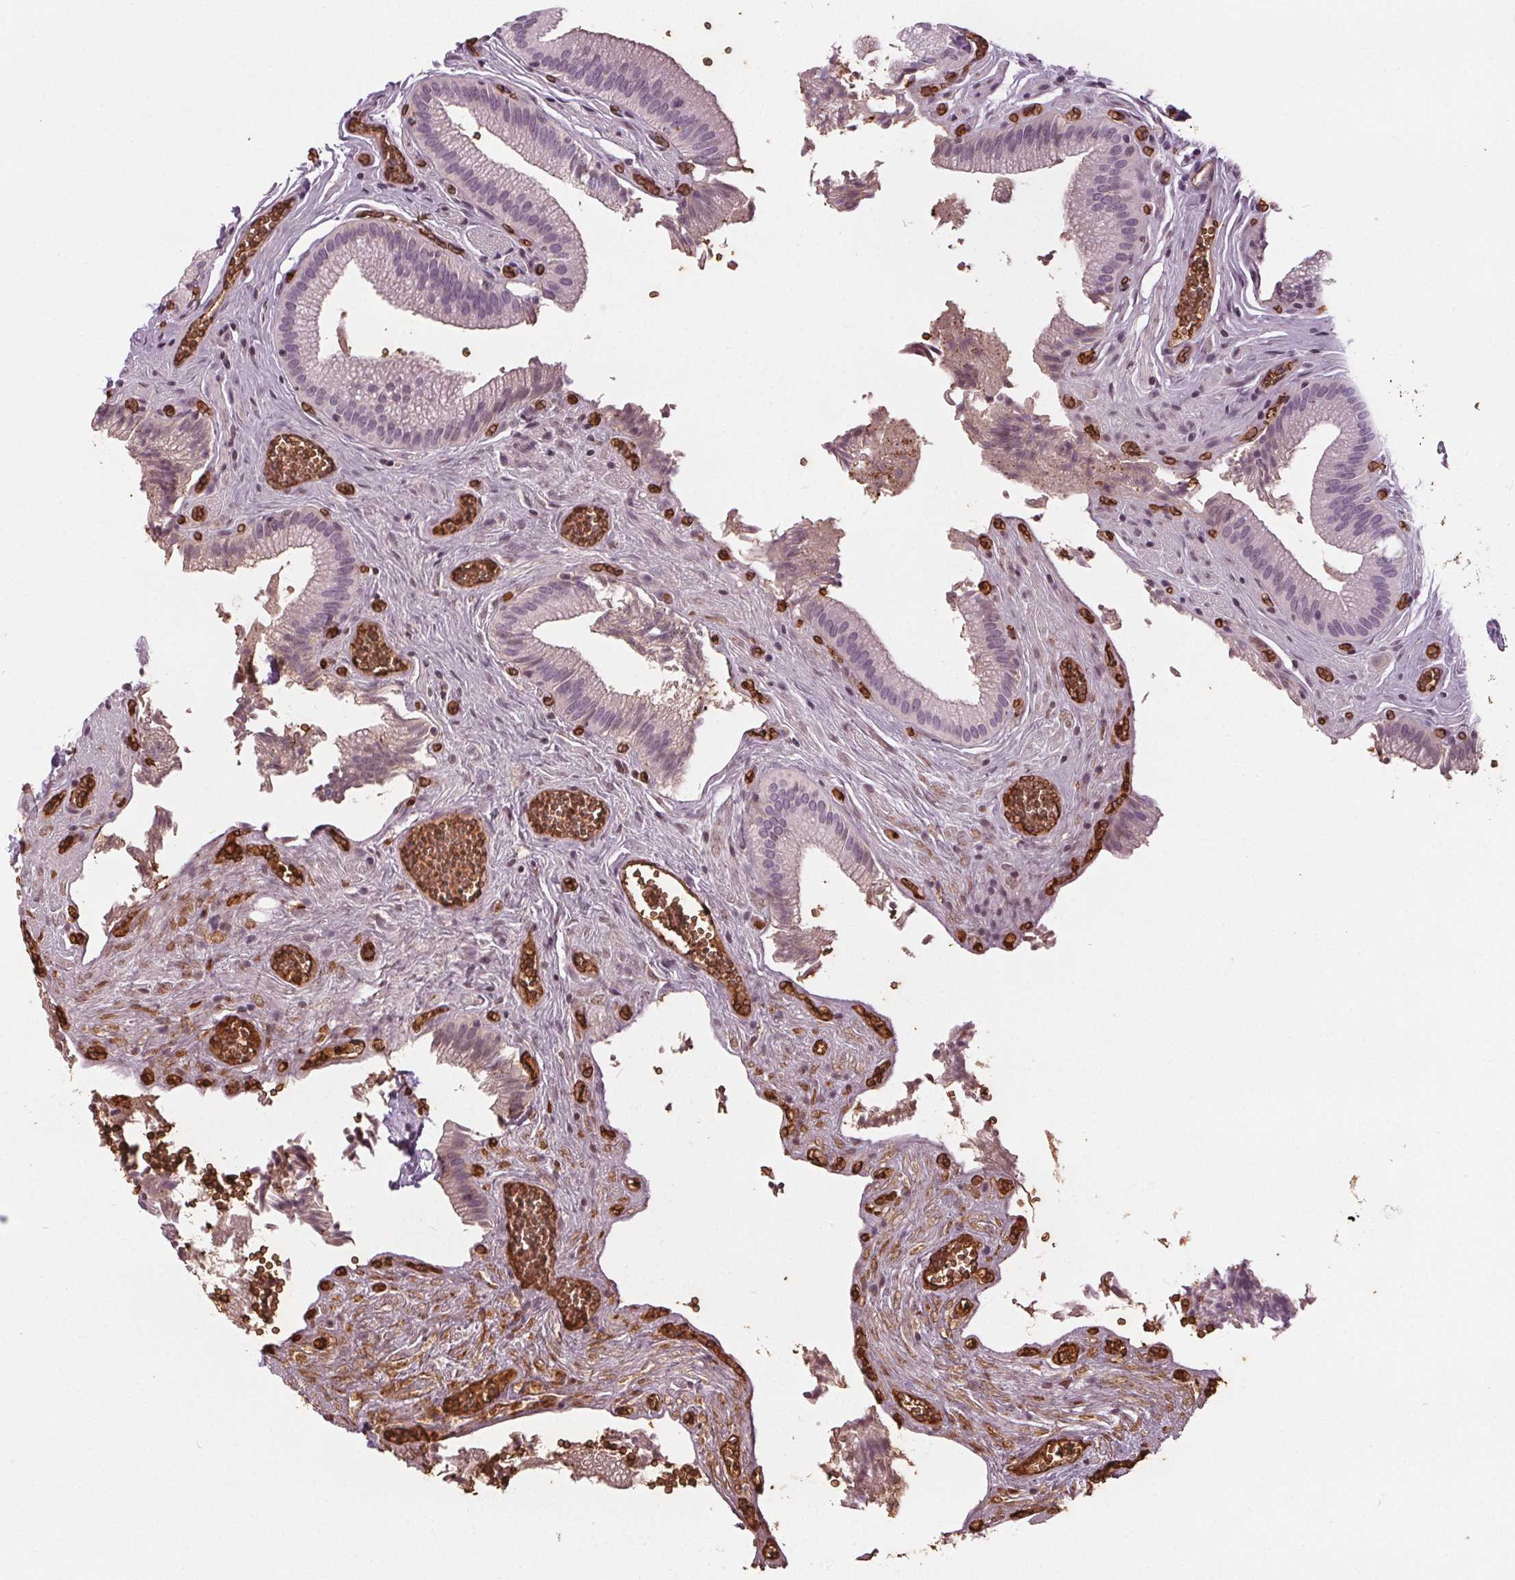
{"staining": {"intensity": "moderate", "quantity": "<25%", "location": "cytoplasmic/membranous"}, "tissue": "gallbladder", "cell_type": "Glandular cells", "image_type": "normal", "snomed": [{"axis": "morphology", "description": "Normal tissue, NOS"}, {"axis": "topography", "description": "Gallbladder"}, {"axis": "topography", "description": "Peripheral nerve tissue"}], "caption": "Immunohistochemical staining of normal gallbladder demonstrates moderate cytoplasmic/membranous protein positivity in about <25% of glandular cells. The staining was performed using DAB (3,3'-diaminobenzidine), with brown indicating positive protein expression. Nuclei are stained blue with hematoxylin.", "gene": "SLC4A1", "patient": {"sex": "male", "age": 17}}